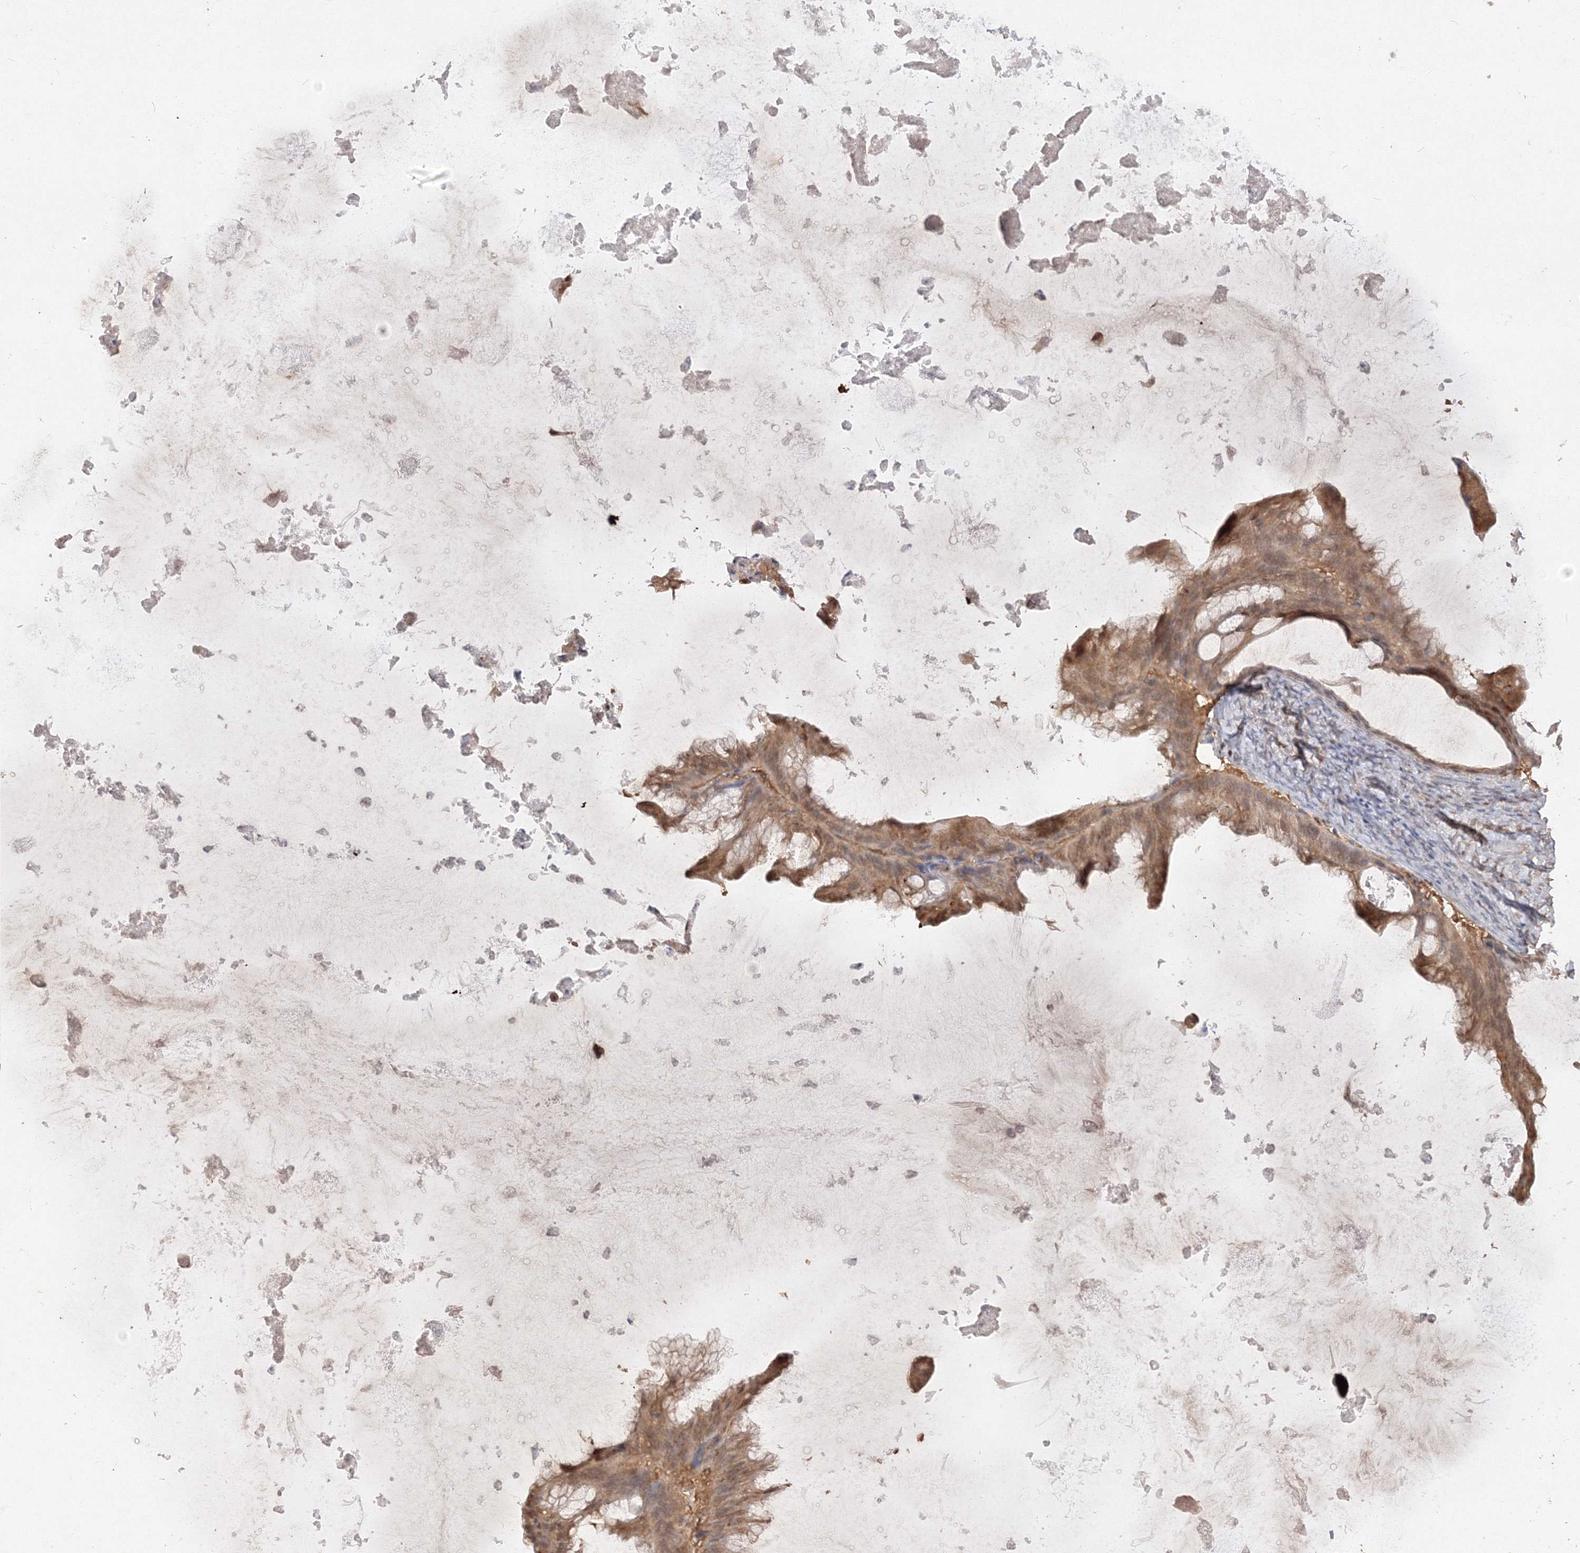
{"staining": {"intensity": "moderate", "quantity": ">75%", "location": "cytoplasmic/membranous"}, "tissue": "ovarian cancer", "cell_type": "Tumor cells", "image_type": "cancer", "snomed": [{"axis": "morphology", "description": "Cystadenocarcinoma, mucinous, NOS"}, {"axis": "topography", "description": "Ovary"}], "caption": "Ovarian cancer (mucinous cystadenocarcinoma) was stained to show a protein in brown. There is medium levels of moderate cytoplasmic/membranous staining in about >75% of tumor cells.", "gene": "TMEM50B", "patient": {"sex": "female", "age": 61}}